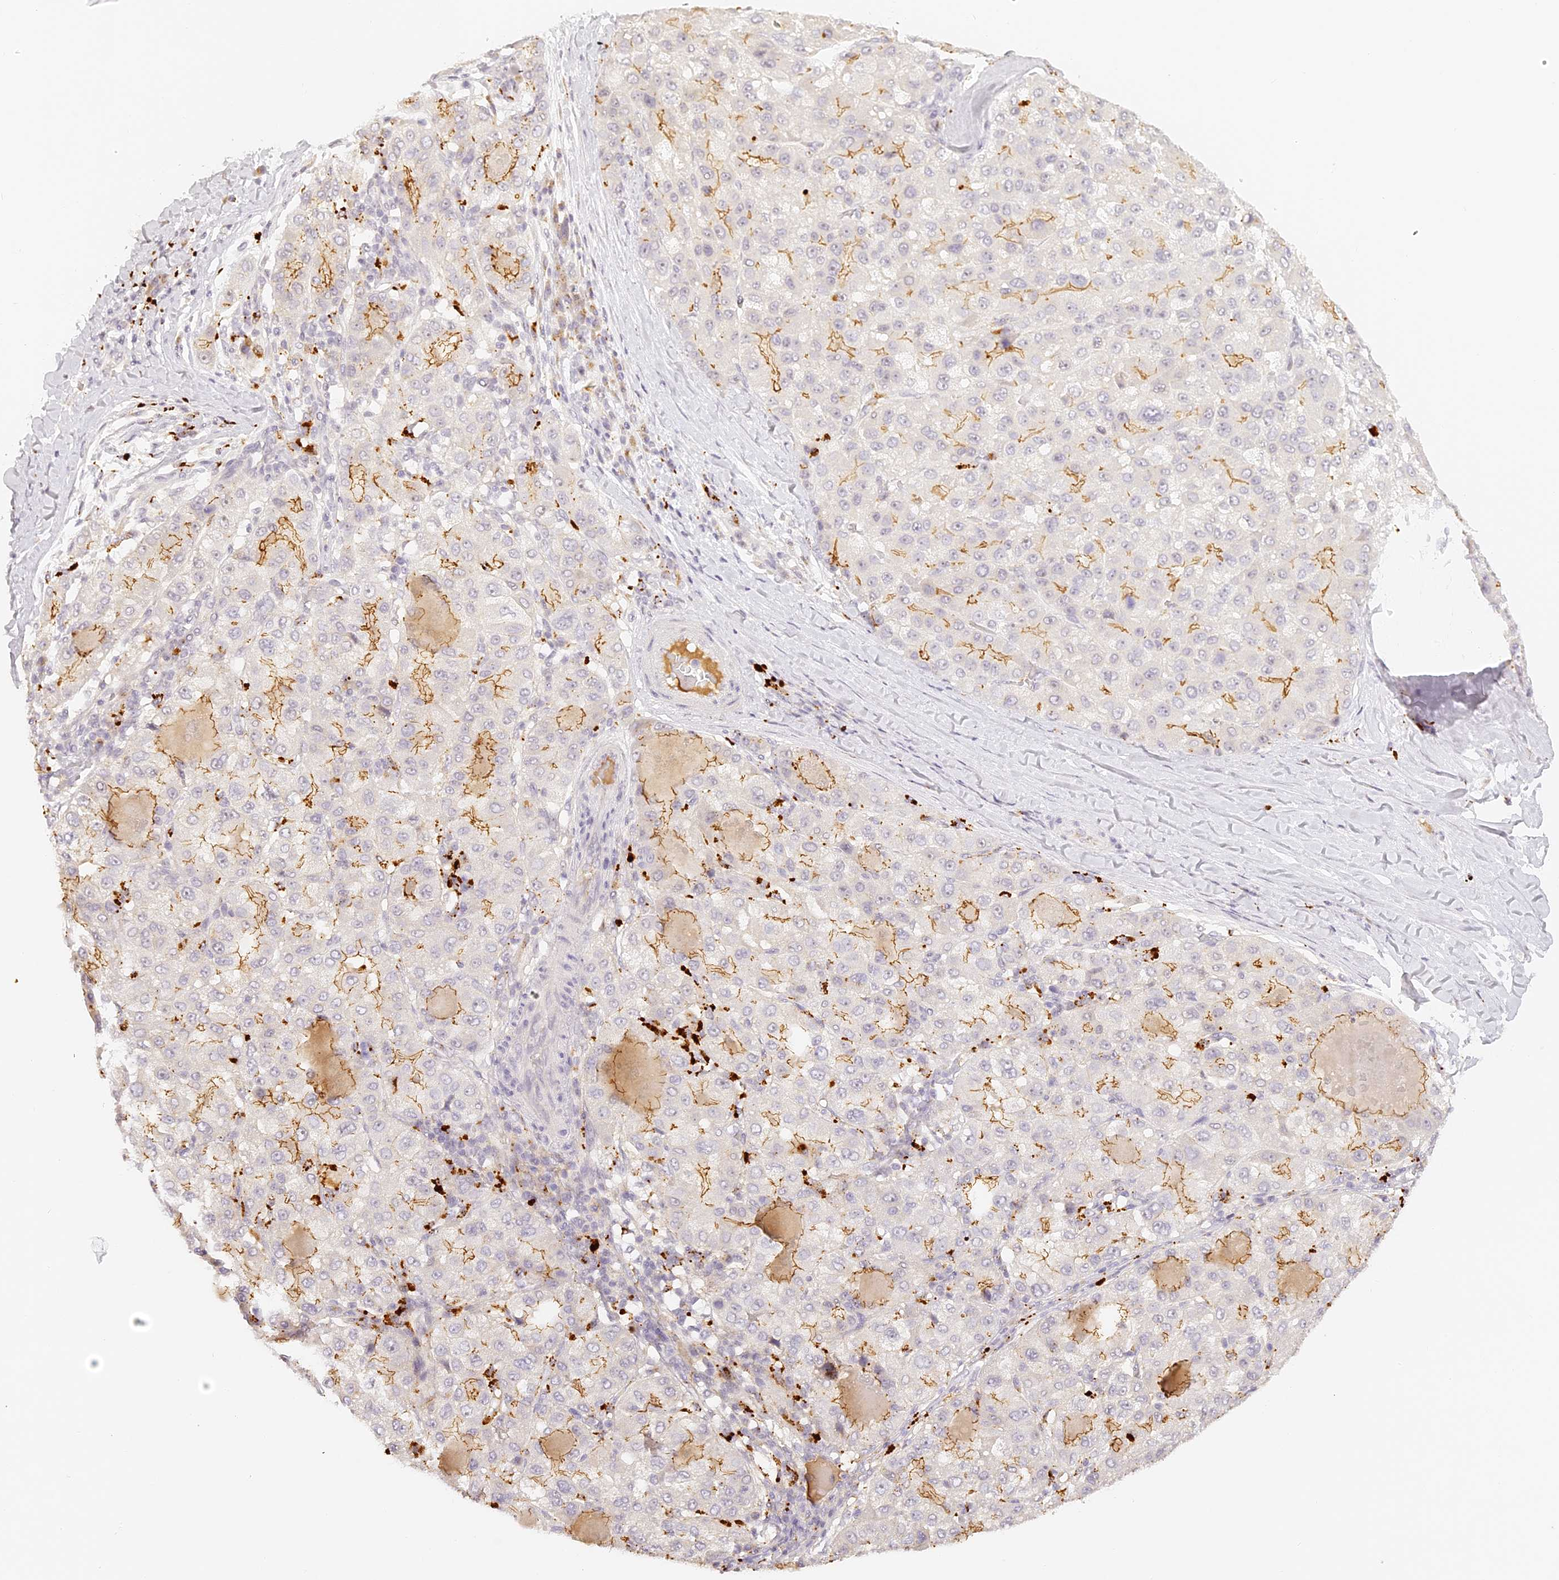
{"staining": {"intensity": "moderate", "quantity": "25%-75%", "location": "cytoplasmic/membranous"}, "tissue": "liver cancer", "cell_type": "Tumor cells", "image_type": "cancer", "snomed": [{"axis": "morphology", "description": "Carcinoma, Hepatocellular, NOS"}, {"axis": "topography", "description": "Liver"}], "caption": "Hepatocellular carcinoma (liver) tissue displays moderate cytoplasmic/membranous staining in approximately 25%-75% of tumor cells", "gene": "ELL3", "patient": {"sex": "male", "age": 80}}